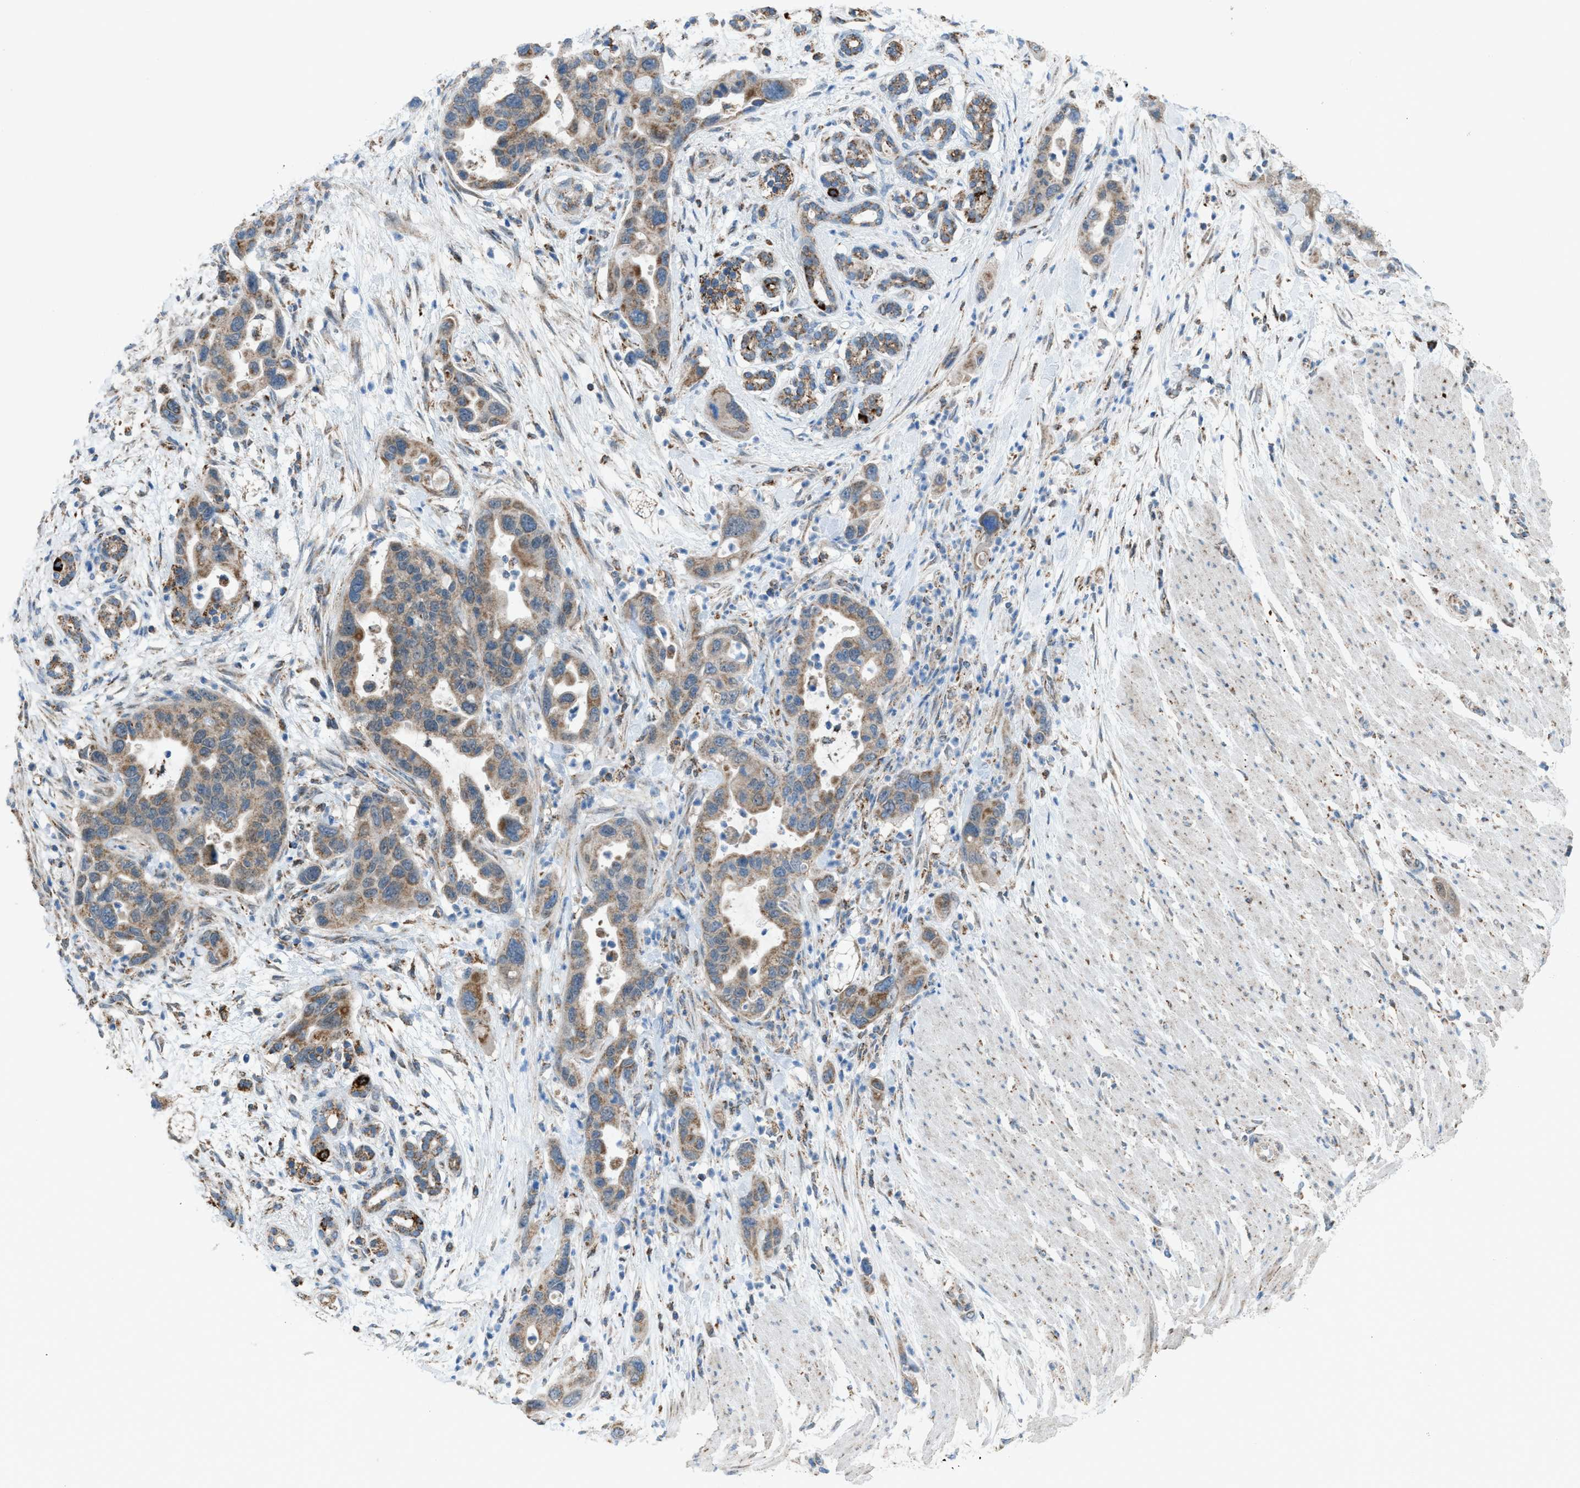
{"staining": {"intensity": "moderate", "quantity": ">75%", "location": "cytoplasmic/membranous"}, "tissue": "pancreatic cancer", "cell_type": "Tumor cells", "image_type": "cancer", "snomed": [{"axis": "morphology", "description": "Normal tissue, NOS"}, {"axis": "morphology", "description": "Adenocarcinoma, NOS"}, {"axis": "topography", "description": "Pancreas"}], "caption": "This micrograph displays immunohistochemistry staining of human adenocarcinoma (pancreatic), with medium moderate cytoplasmic/membranous expression in about >75% of tumor cells.", "gene": "SRM", "patient": {"sex": "female", "age": 71}}